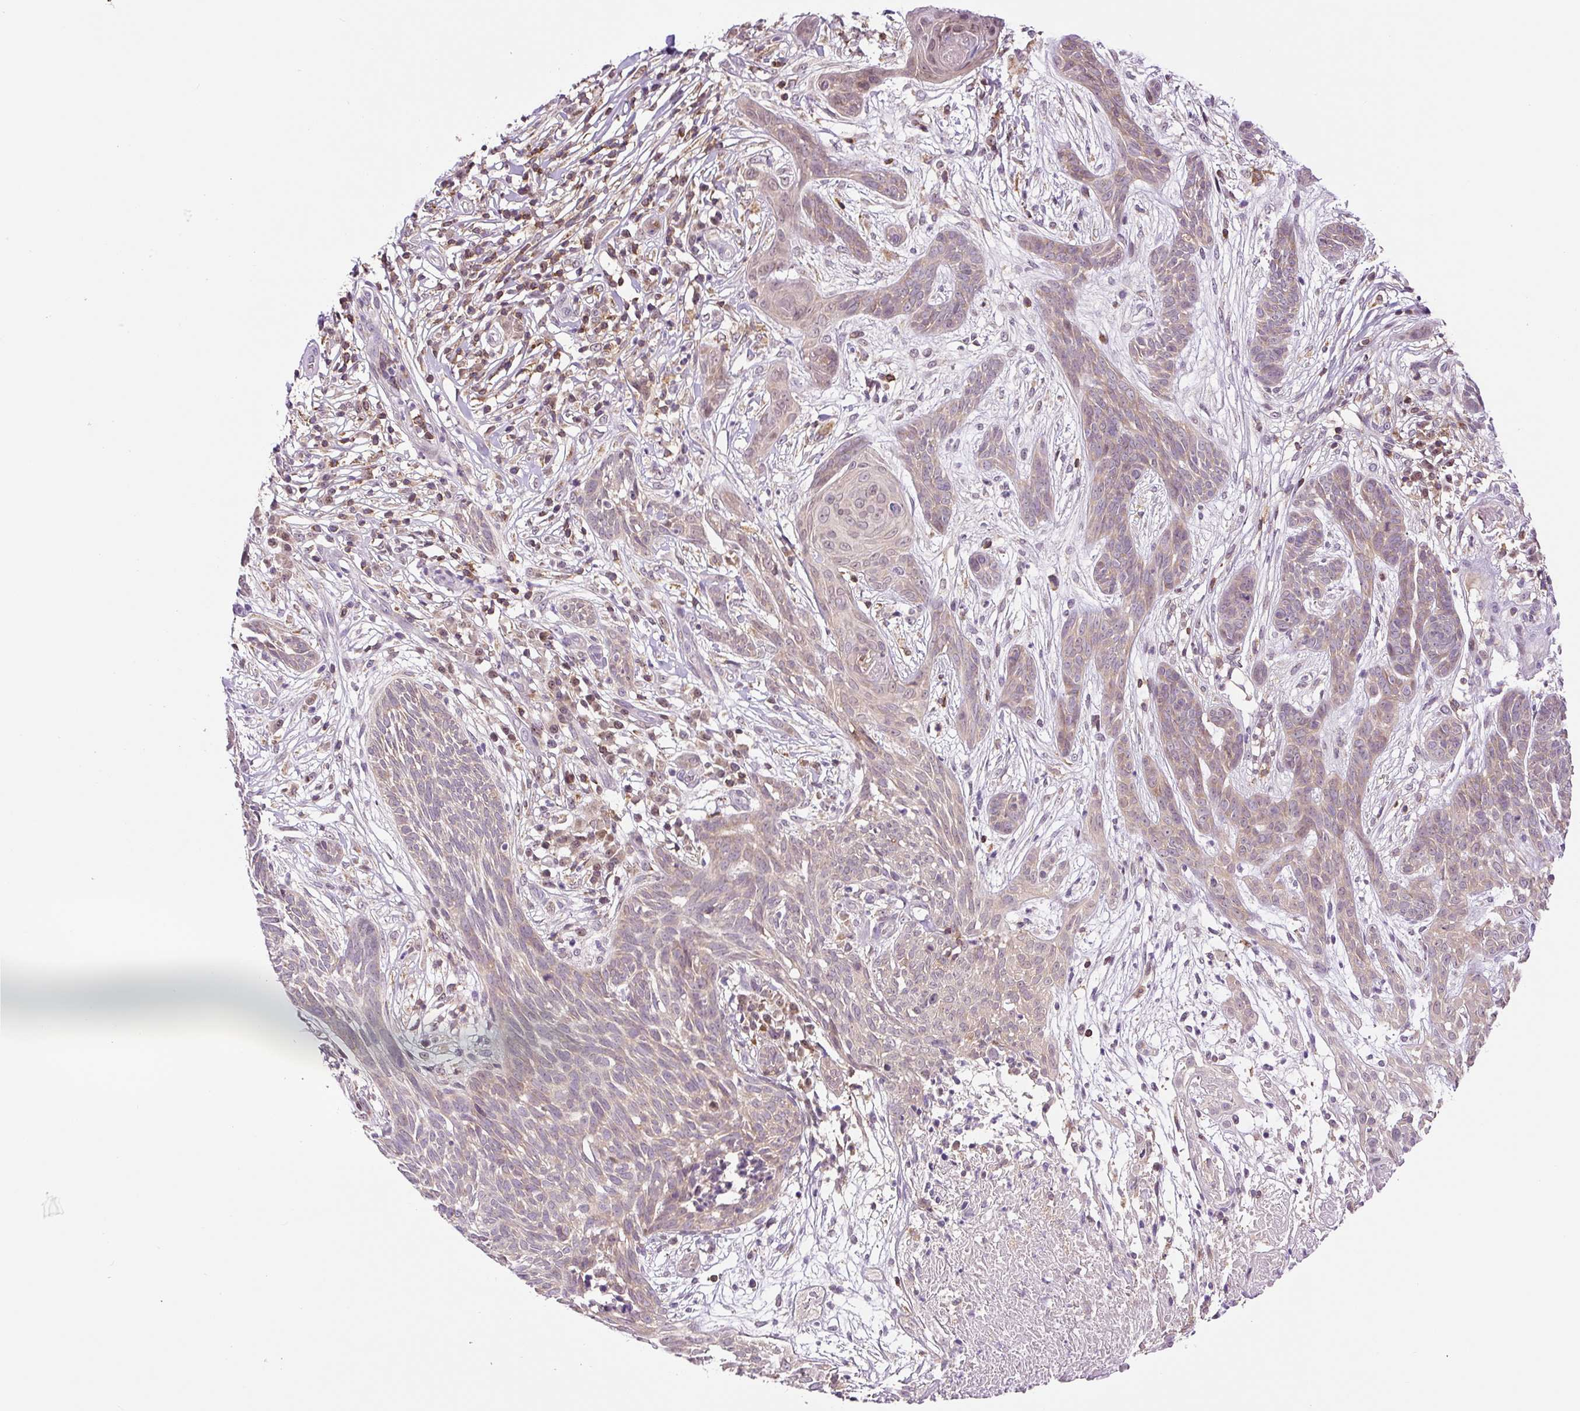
{"staining": {"intensity": "weak", "quantity": ">75%", "location": "cytoplasmic/membranous,nuclear"}, "tissue": "skin cancer", "cell_type": "Tumor cells", "image_type": "cancer", "snomed": [{"axis": "morphology", "description": "Basal cell carcinoma"}, {"axis": "topography", "description": "Skin"}, {"axis": "topography", "description": "Skin, foot"}], "caption": "Skin basal cell carcinoma tissue reveals weak cytoplasmic/membranous and nuclear expression in approximately >75% of tumor cells The staining is performed using DAB brown chromogen to label protein expression. The nuclei are counter-stained blue using hematoxylin.", "gene": "CARD11", "patient": {"sex": "female", "age": 86}}